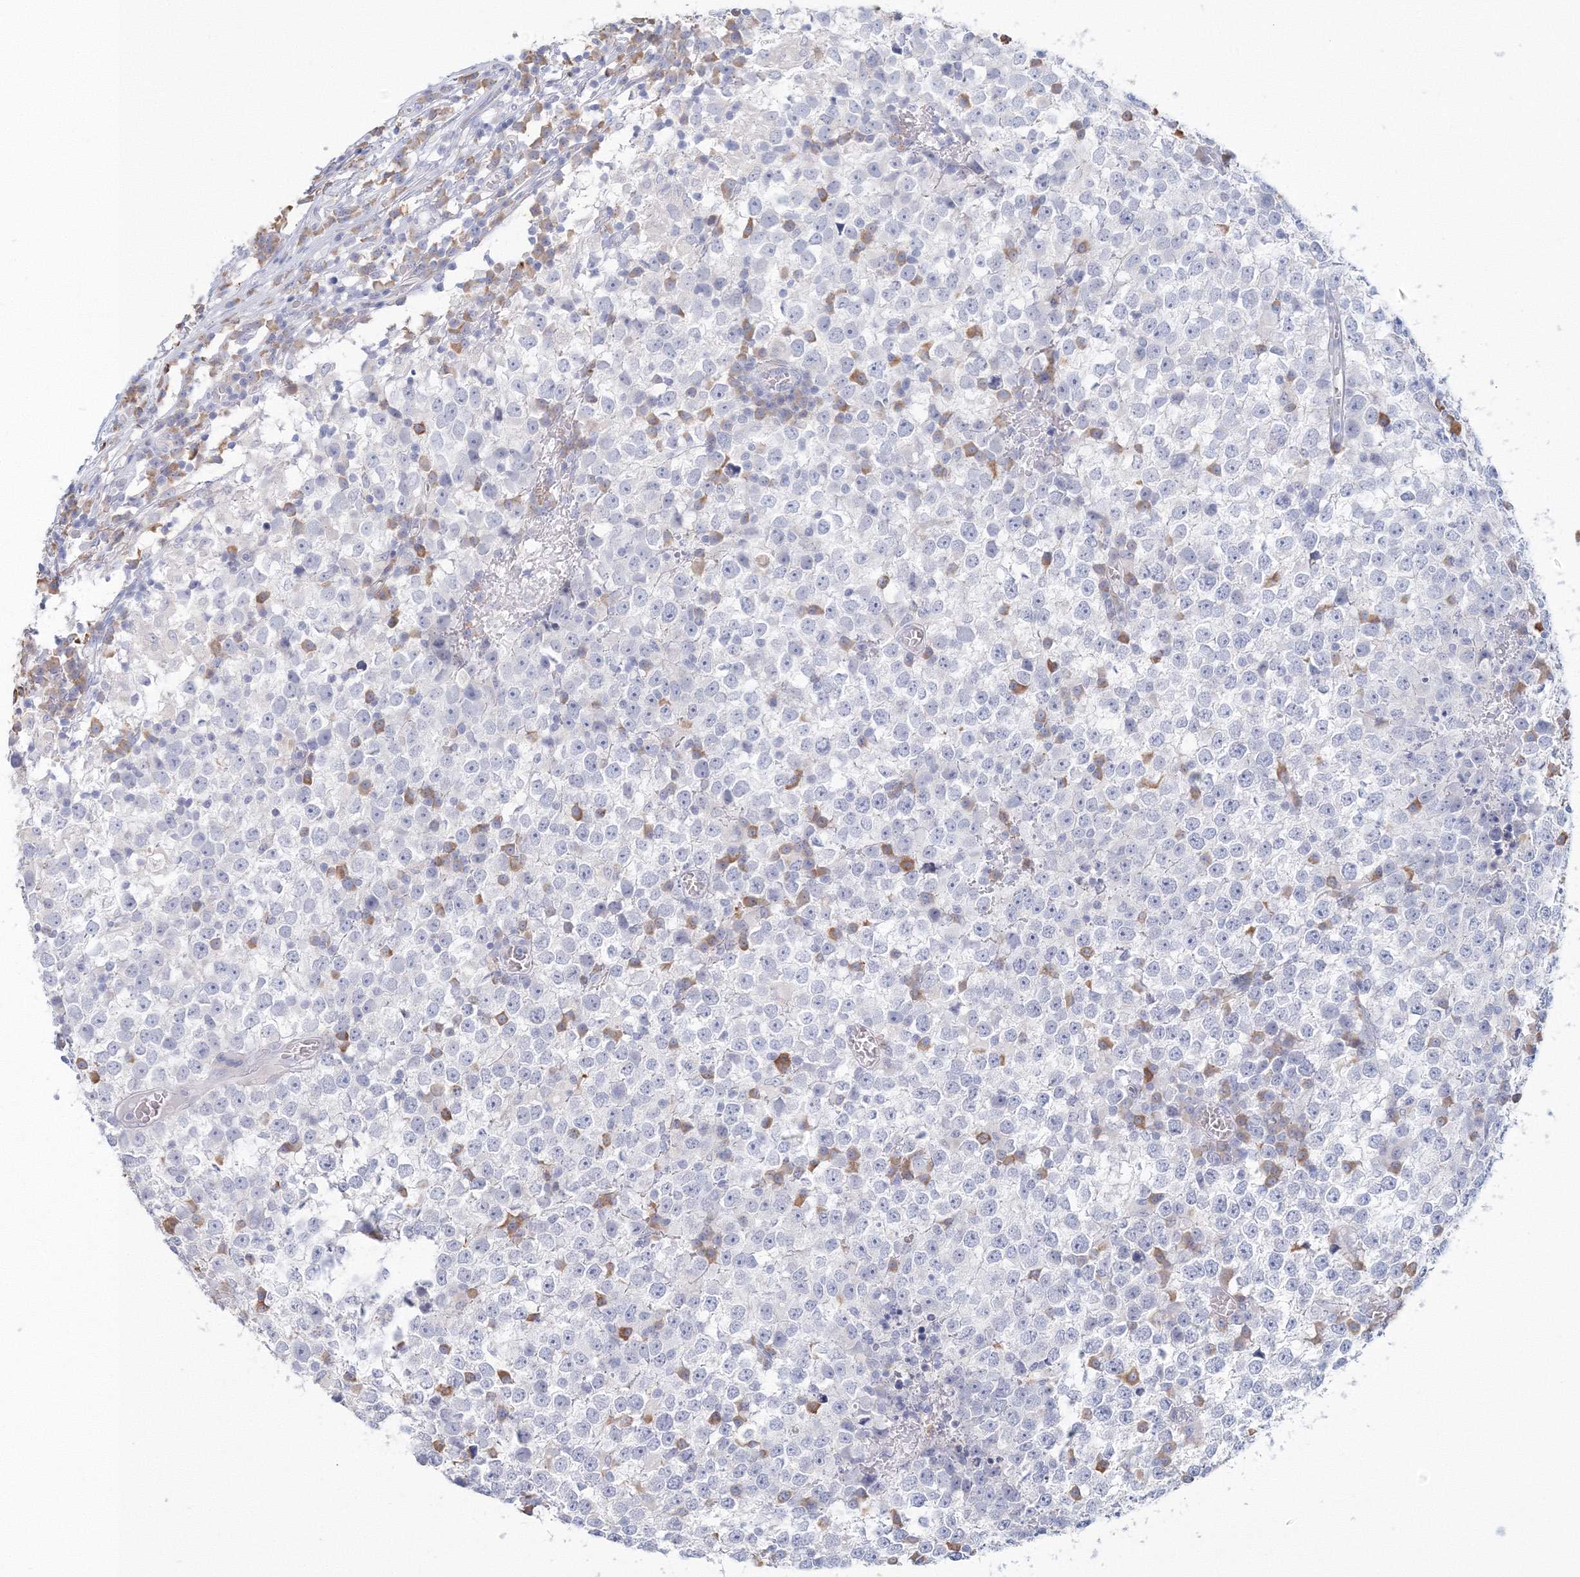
{"staining": {"intensity": "moderate", "quantity": "<25%", "location": "cytoplasmic/membranous"}, "tissue": "testis cancer", "cell_type": "Tumor cells", "image_type": "cancer", "snomed": [{"axis": "morphology", "description": "Seminoma, NOS"}, {"axis": "topography", "description": "Testis"}], "caption": "Brown immunohistochemical staining in testis seminoma demonstrates moderate cytoplasmic/membranous expression in approximately <25% of tumor cells.", "gene": "VSIG1", "patient": {"sex": "male", "age": 65}}